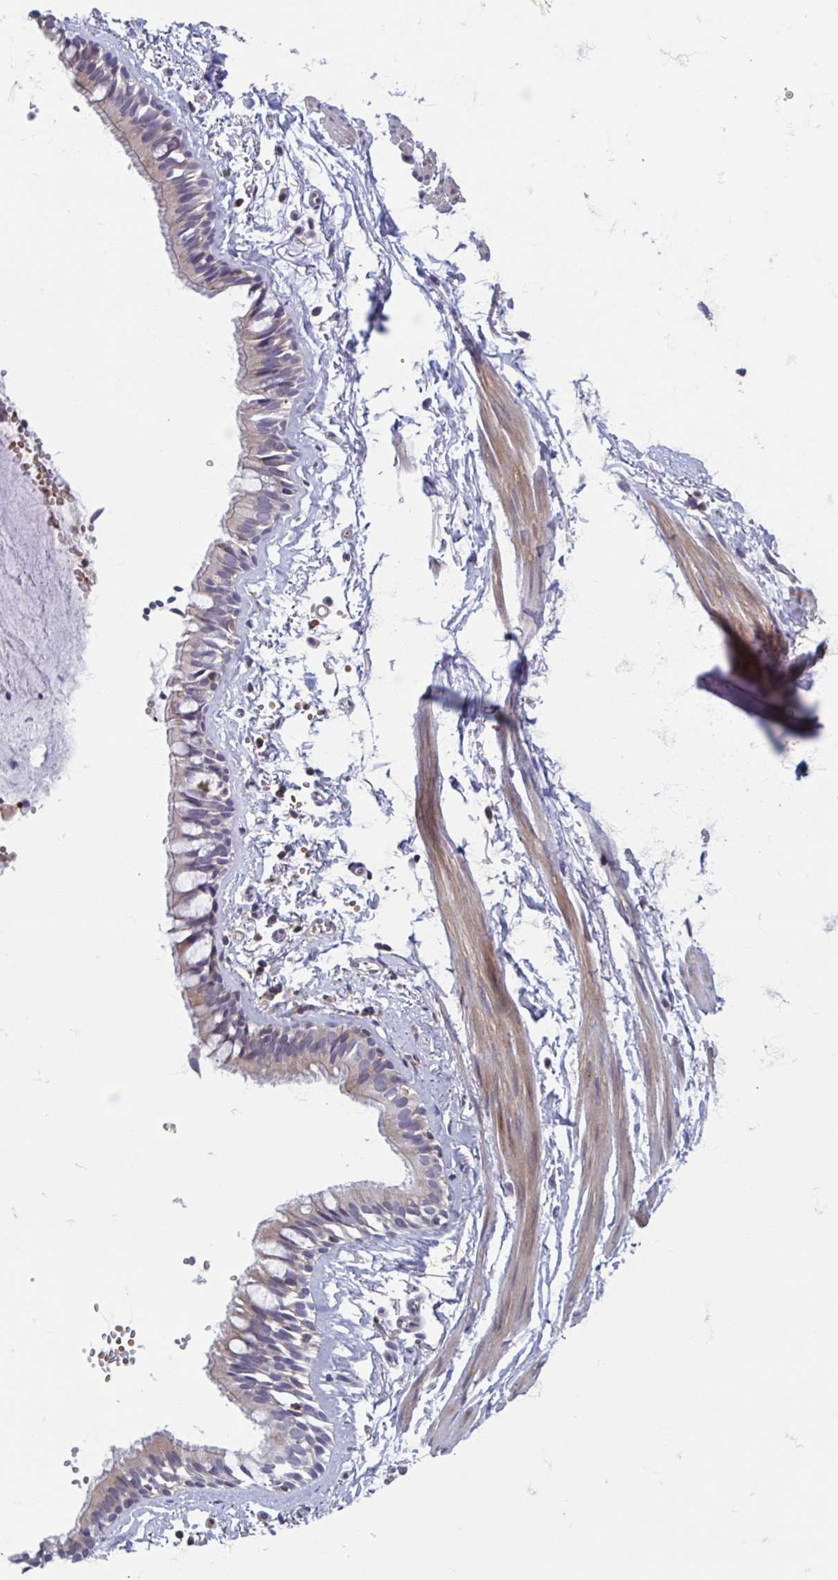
{"staining": {"intensity": "weak", "quantity": "25%-75%", "location": "cytoplasmic/membranous"}, "tissue": "bronchus", "cell_type": "Respiratory epithelial cells", "image_type": "normal", "snomed": [{"axis": "morphology", "description": "Normal tissue, NOS"}, {"axis": "topography", "description": "Bronchus"}], "caption": "Approximately 25%-75% of respiratory epithelial cells in benign bronchus show weak cytoplasmic/membranous protein expression as visualized by brown immunohistochemical staining.", "gene": "LRRC38", "patient": {"sex": "female", "age": 59}}